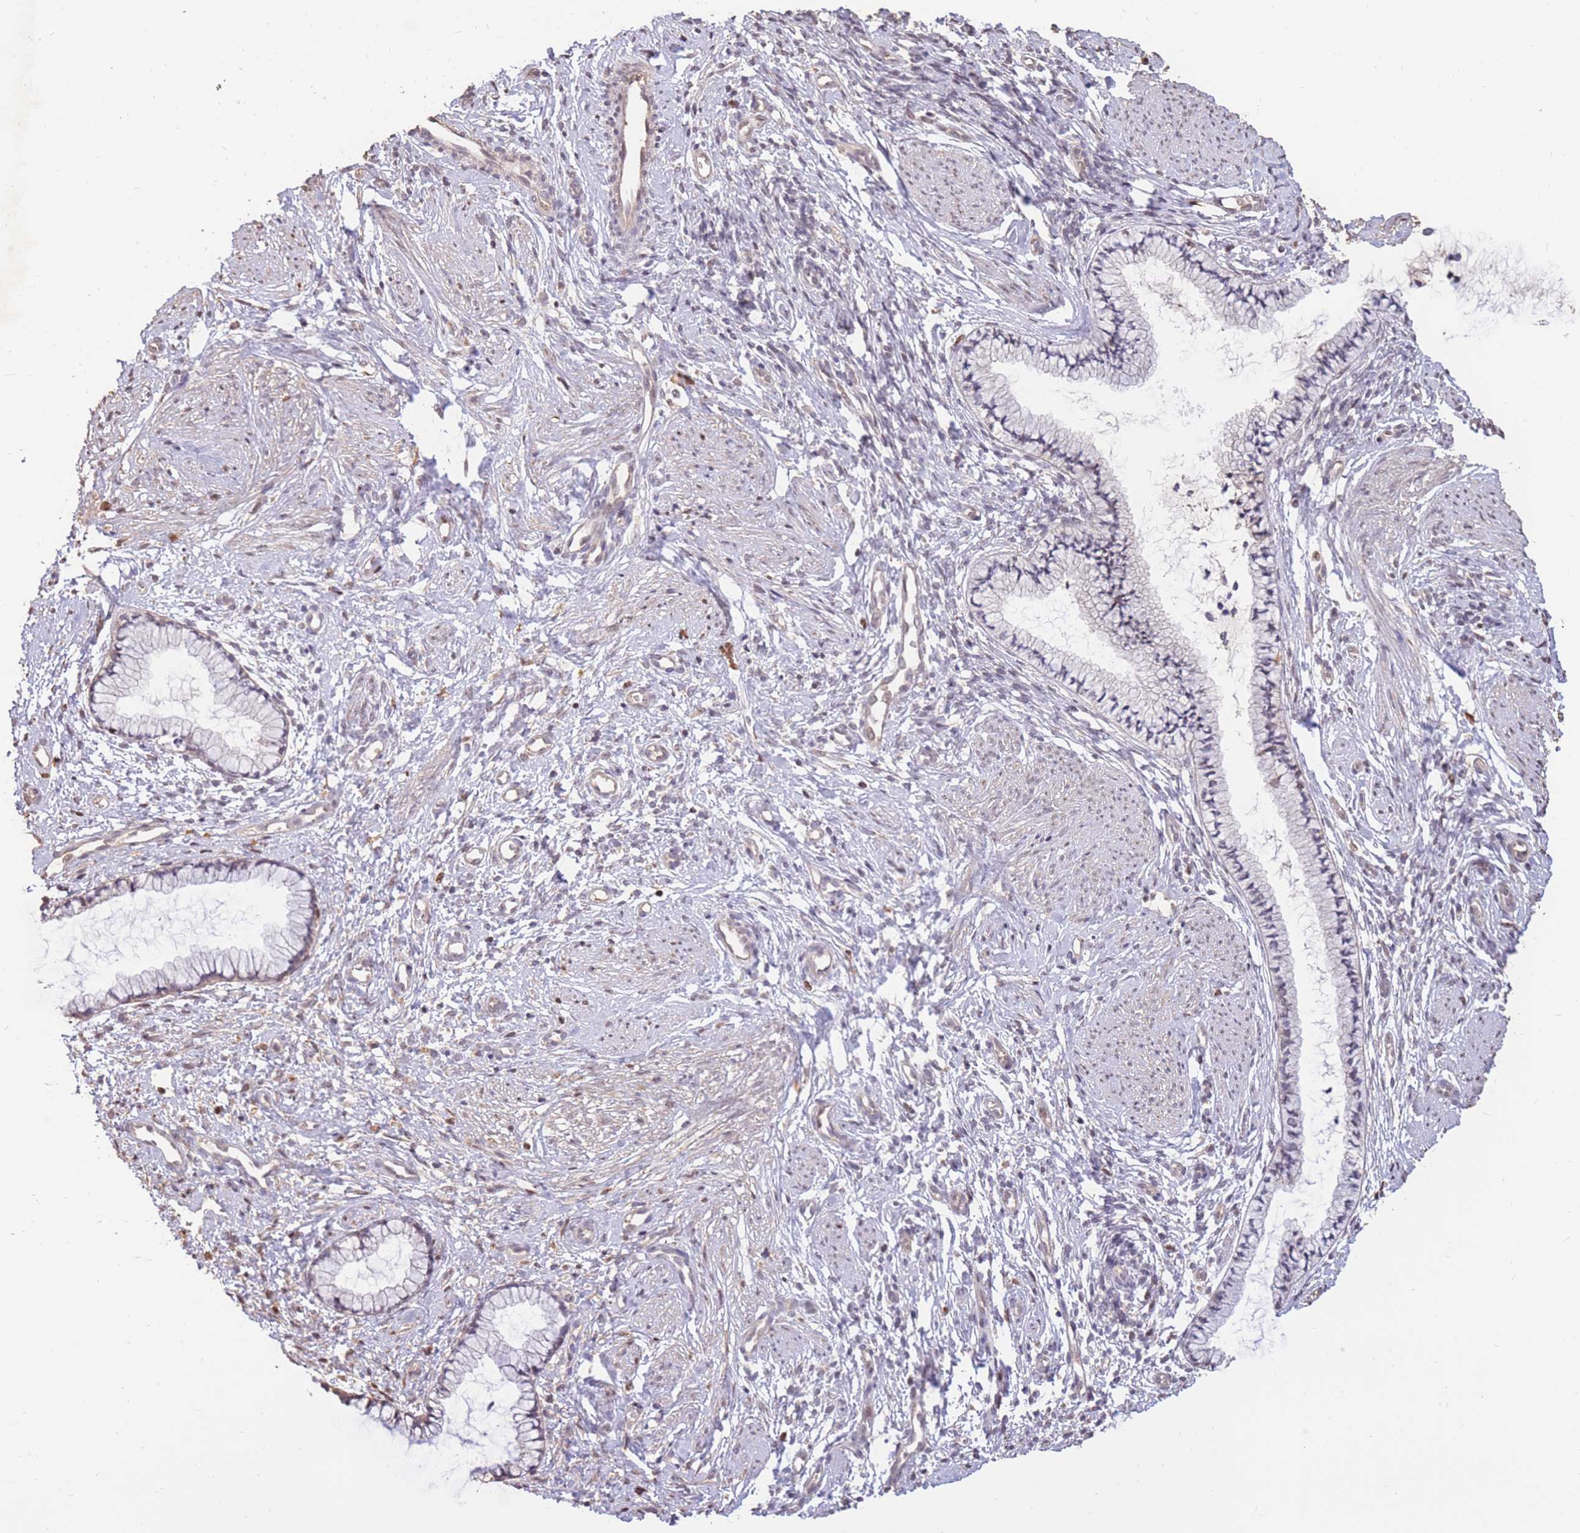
{"staining": {"intensity": "negative", "quantity": "none", "location": "none"}, "tissue": "cervix", "cell_type": "Glandular cells", "image_type": "normal", "snomed": [{"axis": "morphology", "description": "Normal tissue, NOS"}, {"axis": "topography", "description": "Cervix"}], "caption": "Glandular cells are negative for brown protein staining in unremarkable cervix. (DAB immunohistochemistry (IHC) with hematoxylin counter stain).", "gene": "RGS14", "patient": {"sex": "female", "age": 57}}